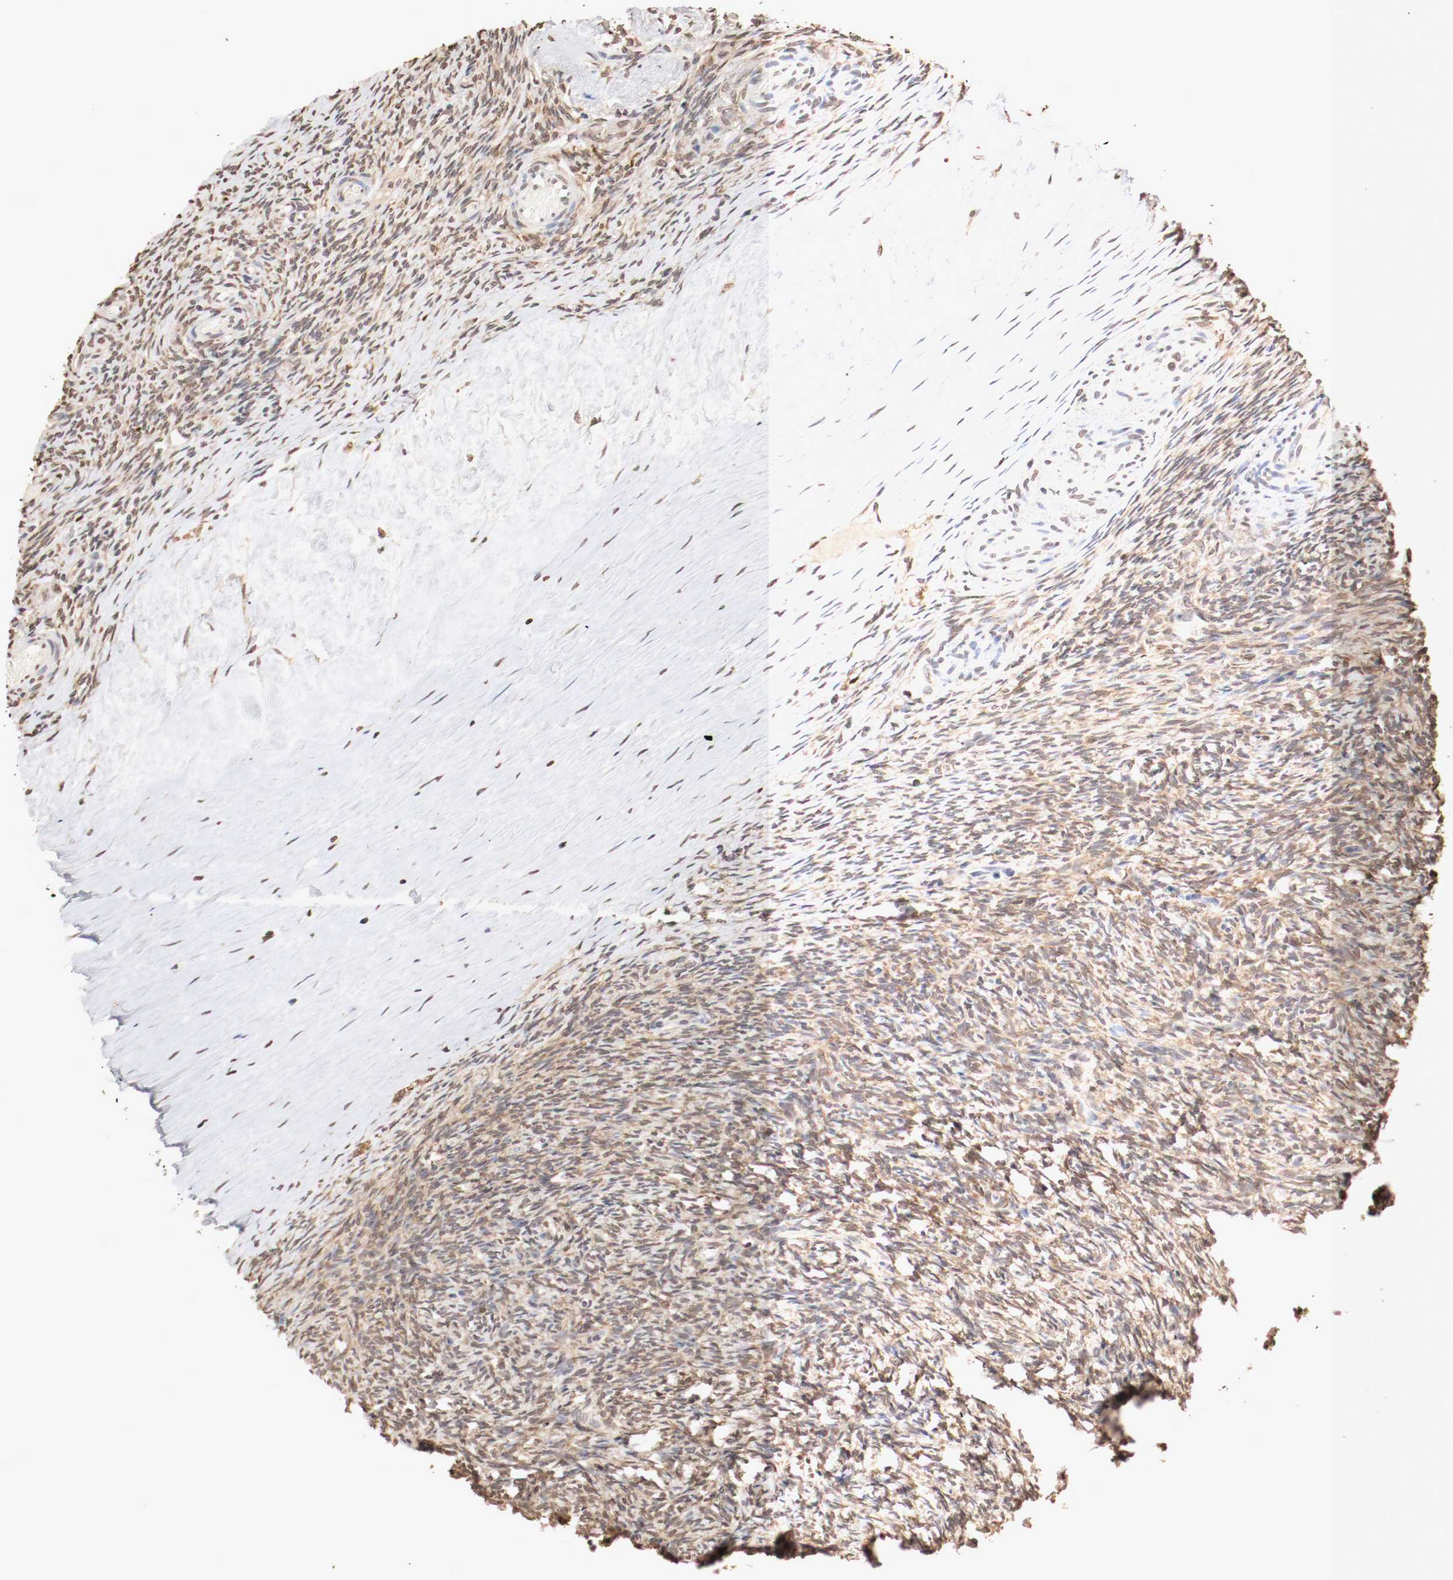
{"staining": {"intensity": "weak", "quantity": ">75%", "location": "cytoplasmic/membranous,nuclear"}, "tissue": "ovary", "cell_type": "Ovarian stroma cells", "image_type": "normal", "snomed": [{"axis": "morphology", "description": "Normal tissue, NOS"}, {"axis": "topography", "description": "Ovary"}], "caption": "DAB (3,3'-diaminobenzidine) immunohistochemical staining of normal ovary exhibits weak cytoplasmic/membranous,nuclear protein staining in approximately >75% of ovarian stroma cells. The protein of interest is stained brown, and the nuclei are stained in blue (DAB IHC with brightfield microscopy, high magnification).", "gene": "WASL", "patient": {"sex": "female", "age": 60}}